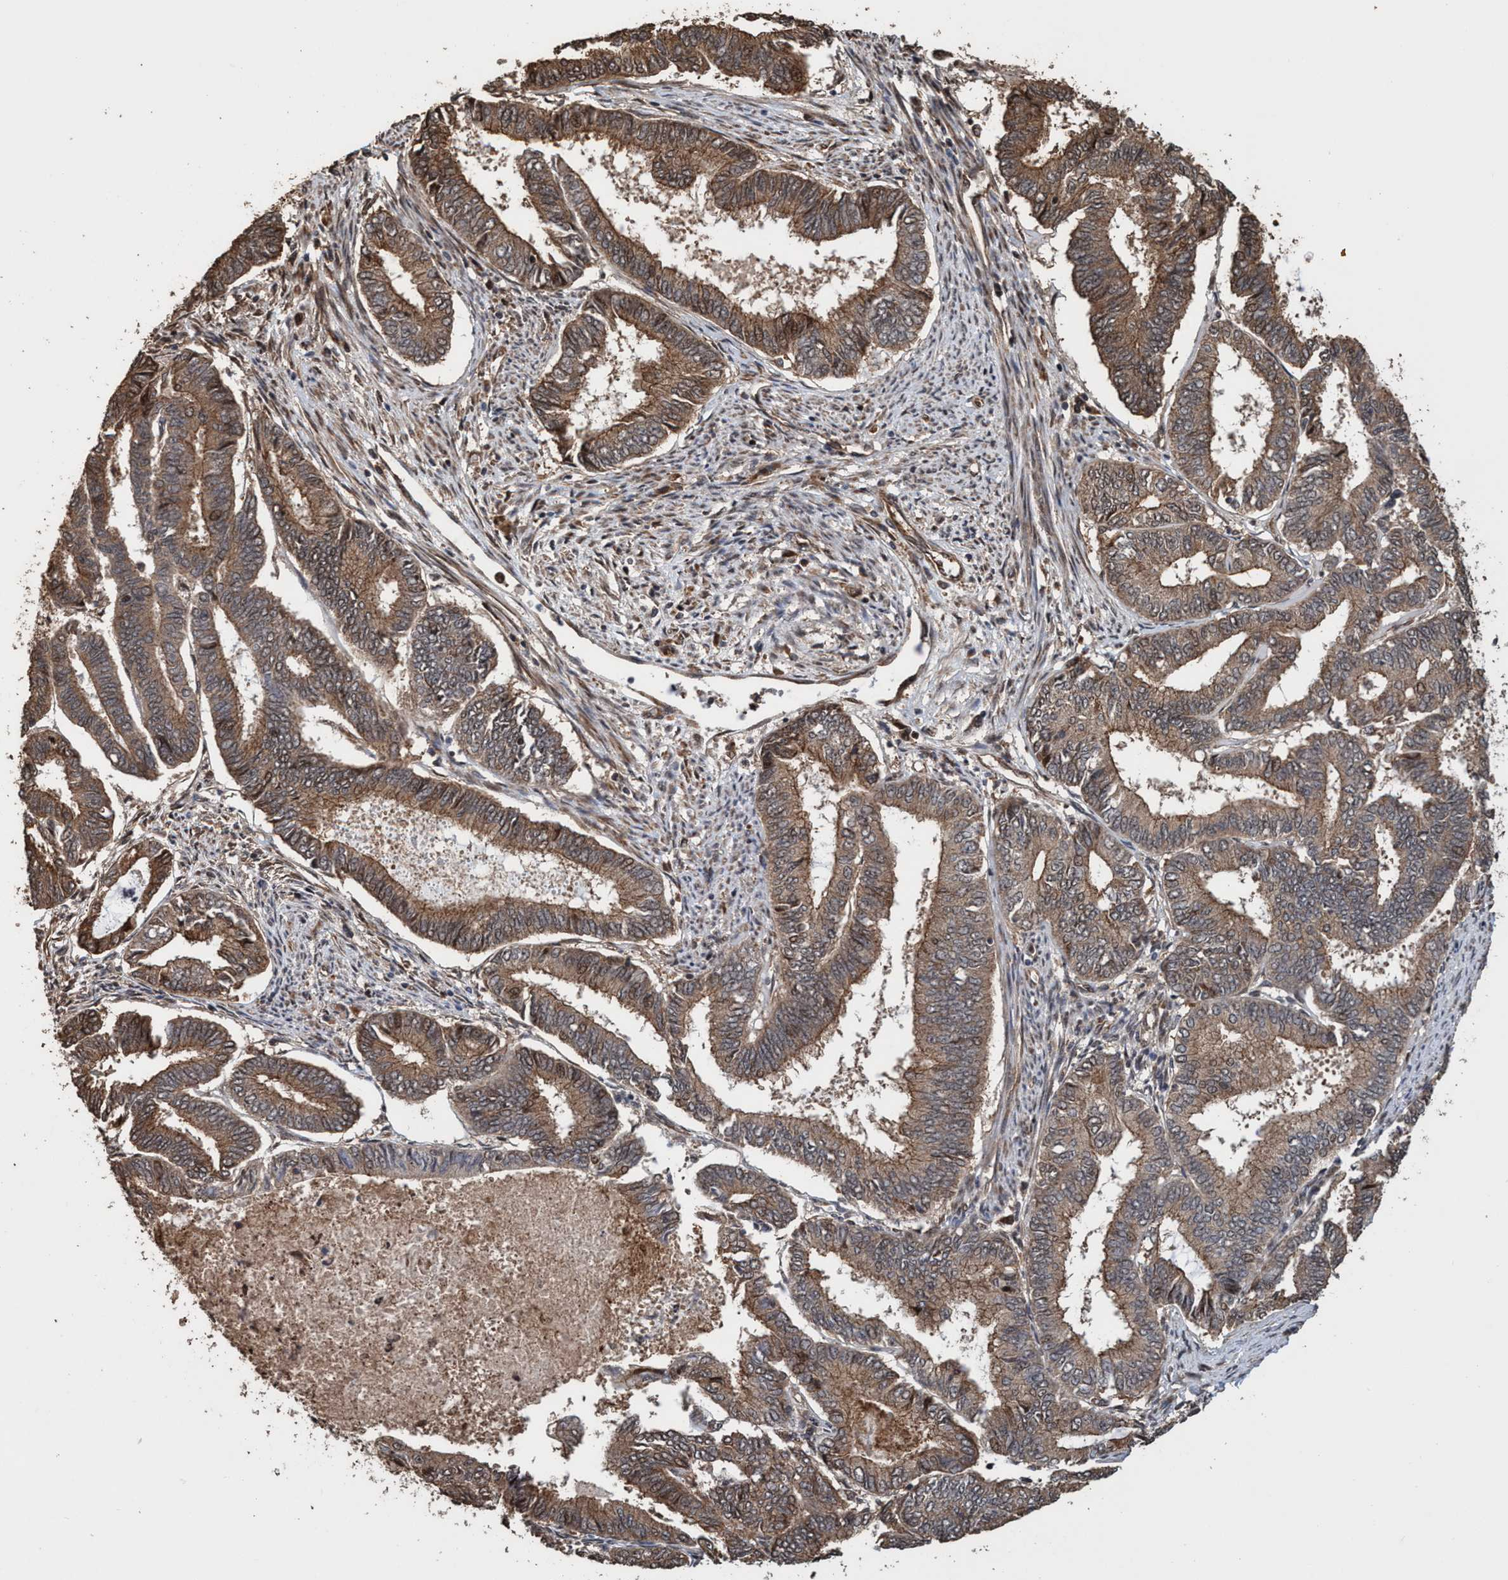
{"staining": {"intensity": "moderate", "quantity": ">75%", "location": "cytoplasmic/membranous,nuclear"}, "tissue": "endometrial cancer", "cell_type": "Tumor cells", "image_type": "cancer", "snomed": [{"axis": "morphology", "description": "Adenocarcinoma, NOS"}, {"axis": "topography", "description": "Endometrium"}], "caption": "IHC of human endometrial cancer displays medium levels of moderate cytoplasmic/membranous and nuclear staining in approximately >75% of tumor cells. (Stains: DAB (3,3'-diaminobenzidine) in brown, nuclei in blue, Microscopy: brightfield microscopy at high magnification).", "gene": "TRPC7", "patient": {"sex": "female", "age": 86}}